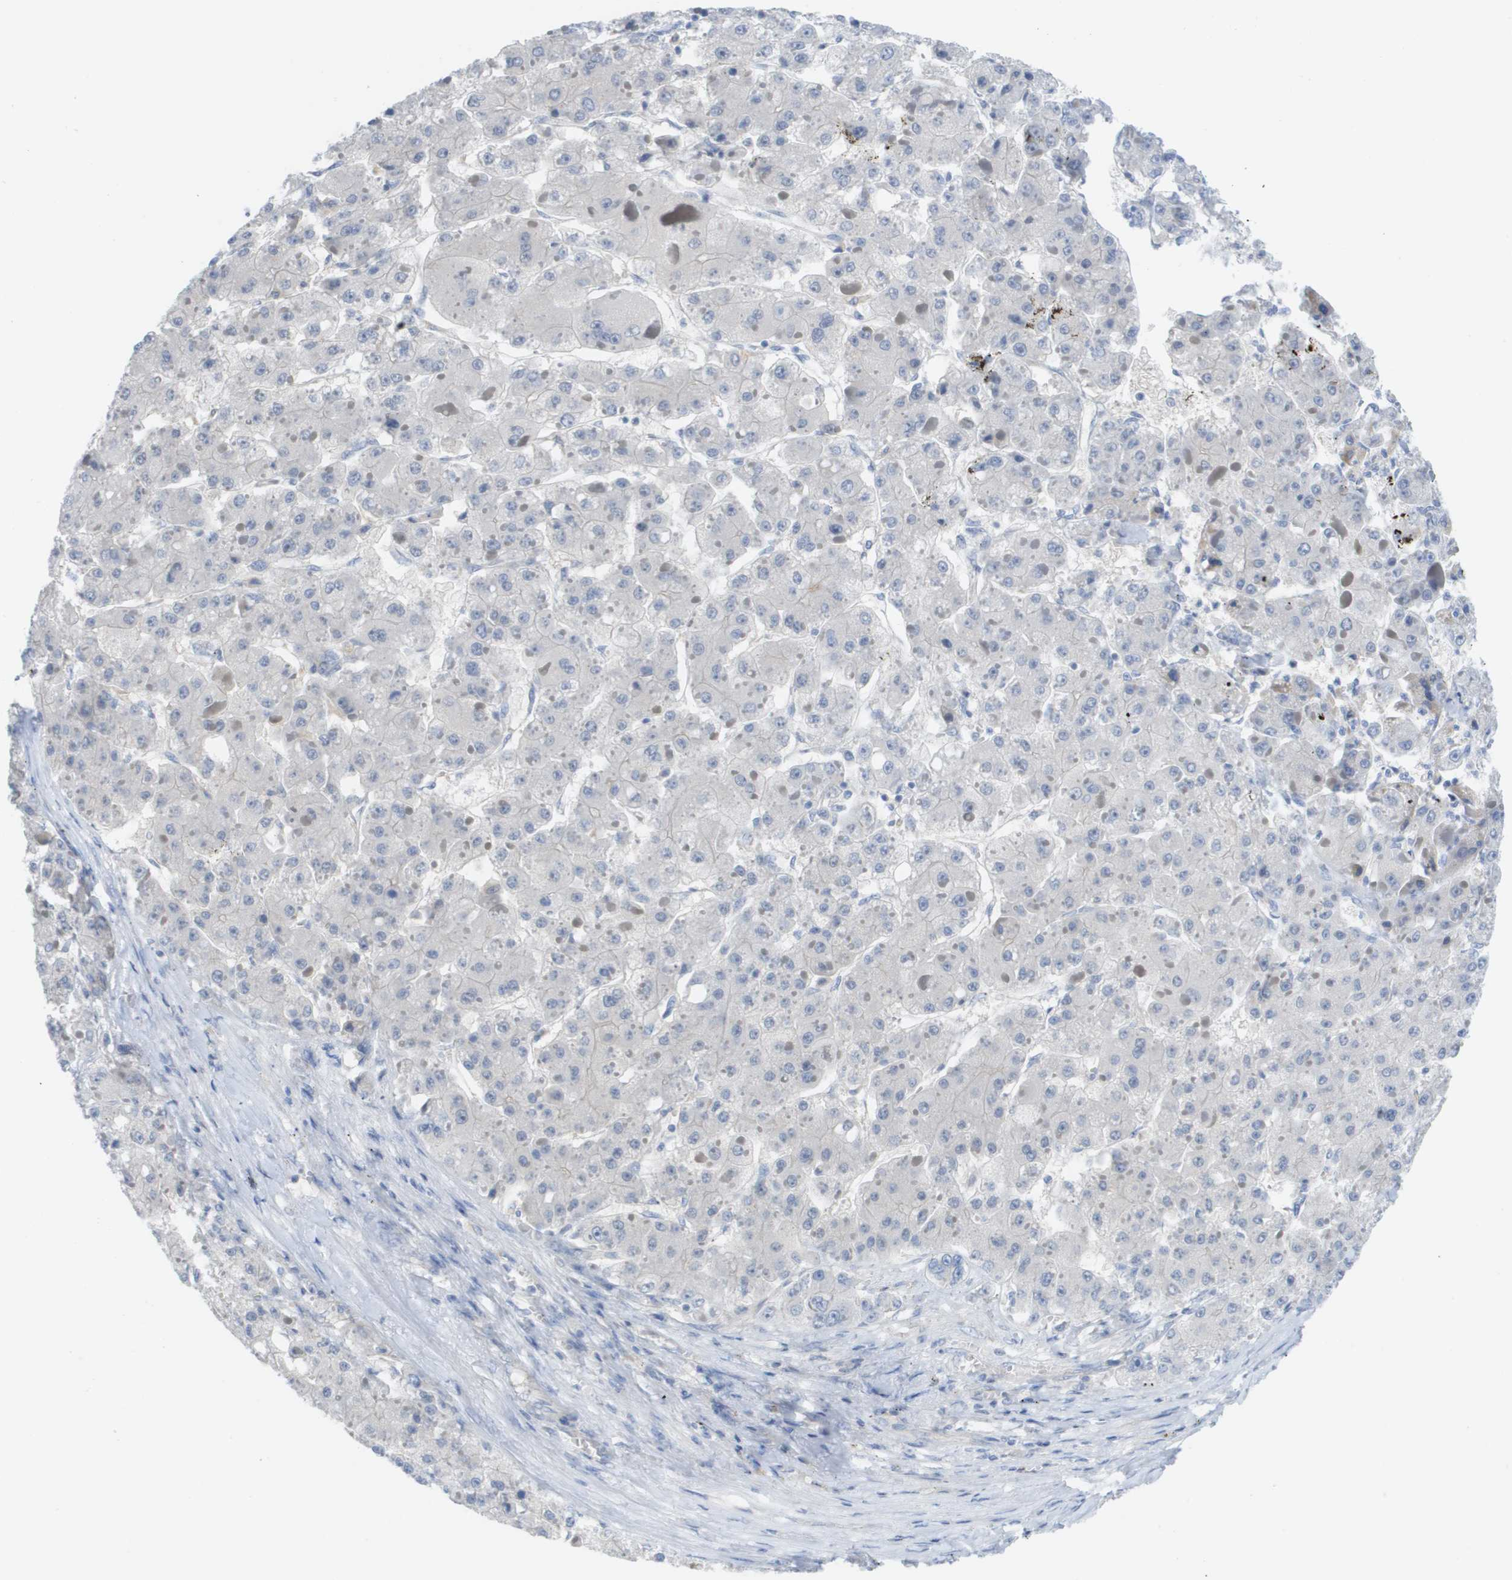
{"staining": {"intensity": "negative", "quantity": "none", "location": "none"}, "tissue": "liver cancer", "cell_type": "Tumor cells", "image_type": "cancer", "snomed": [{"axis": "morphology", "description": "Carcinoma, Hepatocellular, NOS"}, {"axis": "topography", "description": "Liver"}], "caption": "Tumor cells are negative for protein expression in human liver cancer.", "gene": "MYL3", "patient": {"sex": "female", "age": 73}}